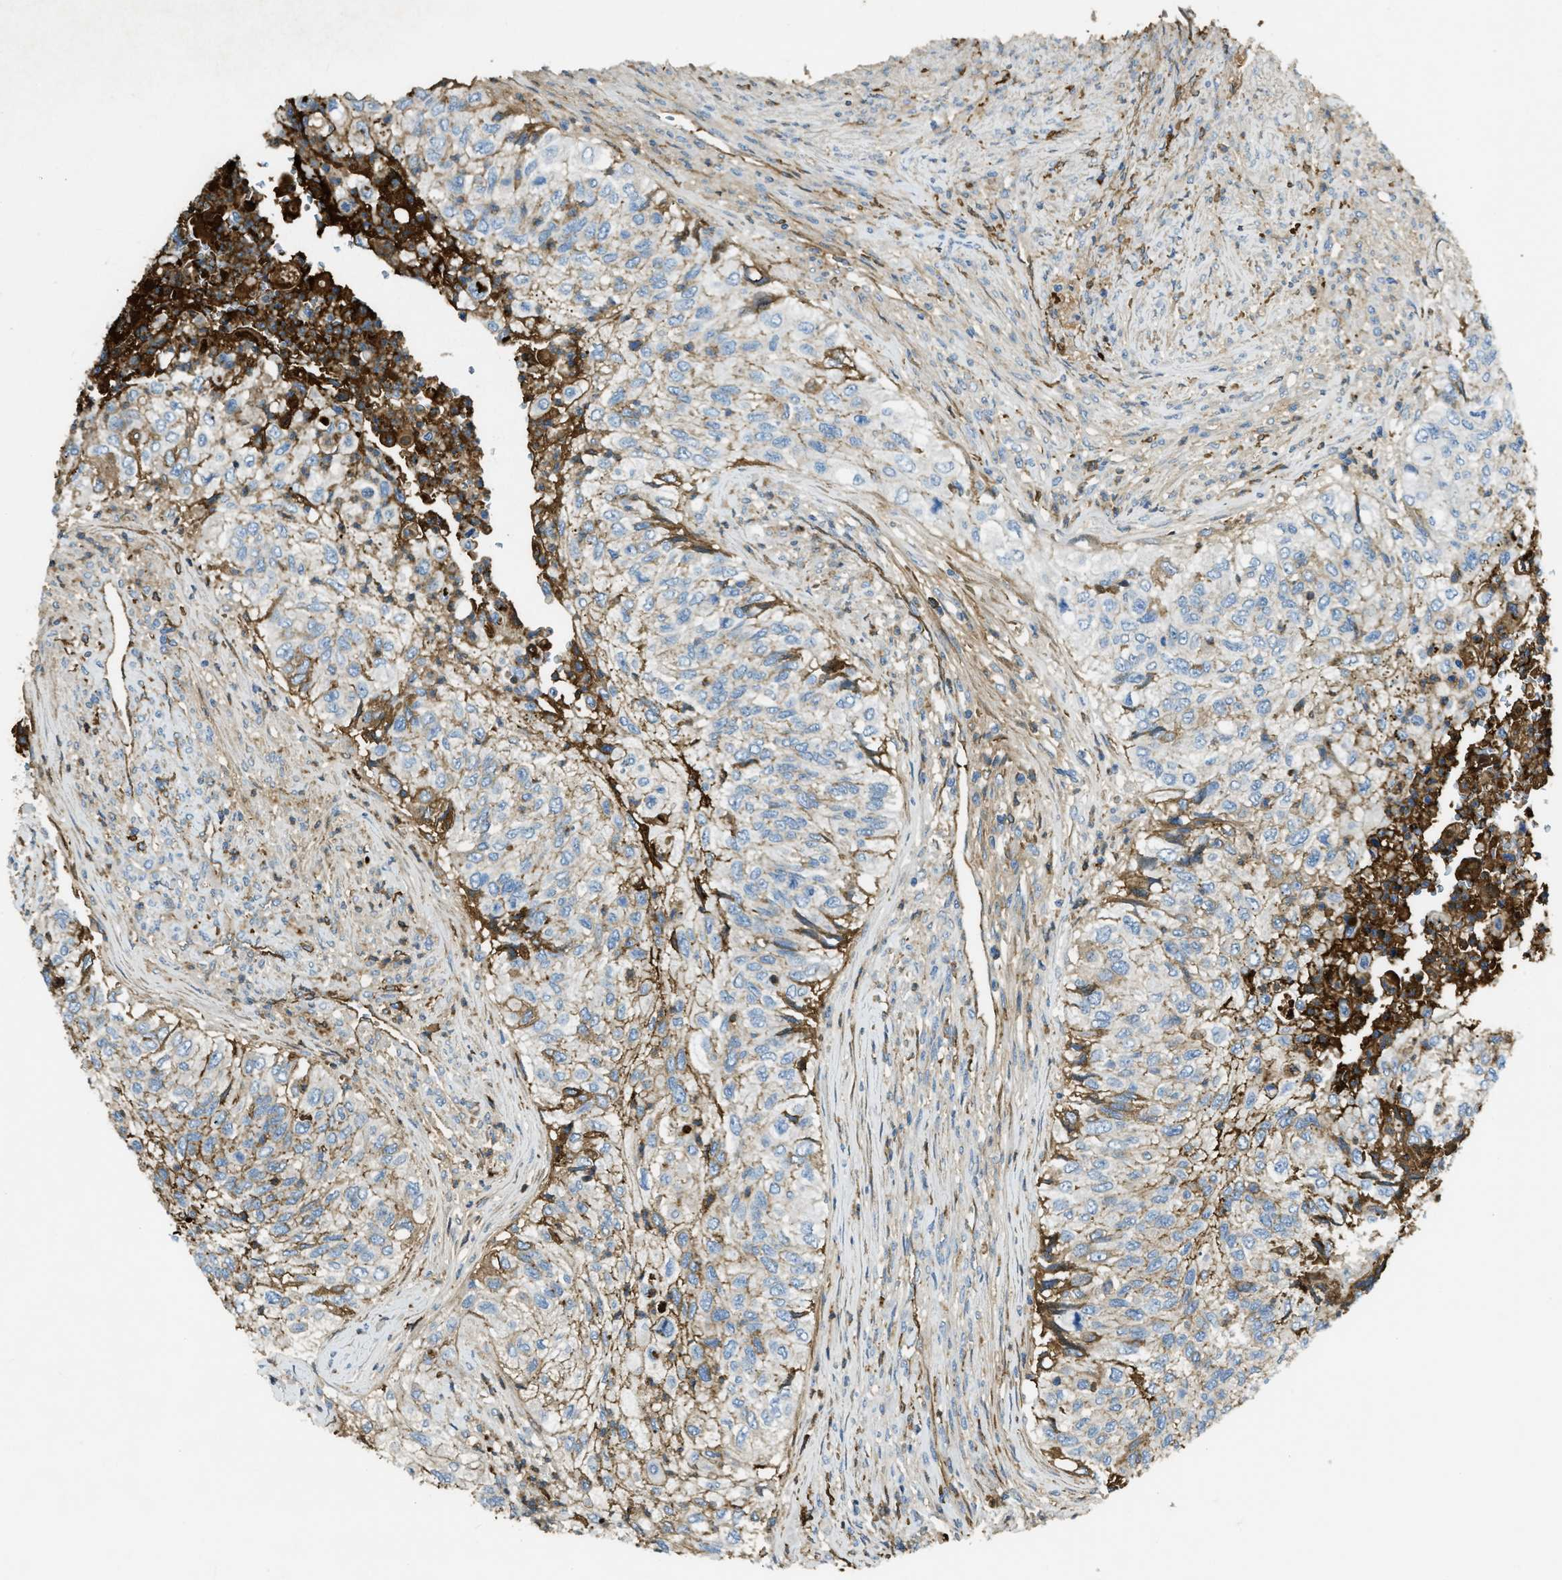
{"staining": {"intensity": "moderate", "quantity": ">75%", "location": "cytoplasmic/membranous"}, "tissue": "urothelial cancer", "cell_type": "Tumor cells", "image_type": "cancer", "snomed": [{"axis": "morphology", "description": "Urothelial carcinoma, High grade"}, {"axis": "topography", "description": "Urinary bladder"}], "caption": "The micrograph demonstrates staining of high-grade urothelial carcinoma, revealing moderate cytoplasmic/membranous protein expression (brown color) within tumor cells. The staining was performed using DAB to visualize the protein expression in brown, while the nuclei were stained in blue with hematoxylin (Magnification: 20x).", "gene": "PRTN3", "patient": {"sex": "female", "age": 60}}